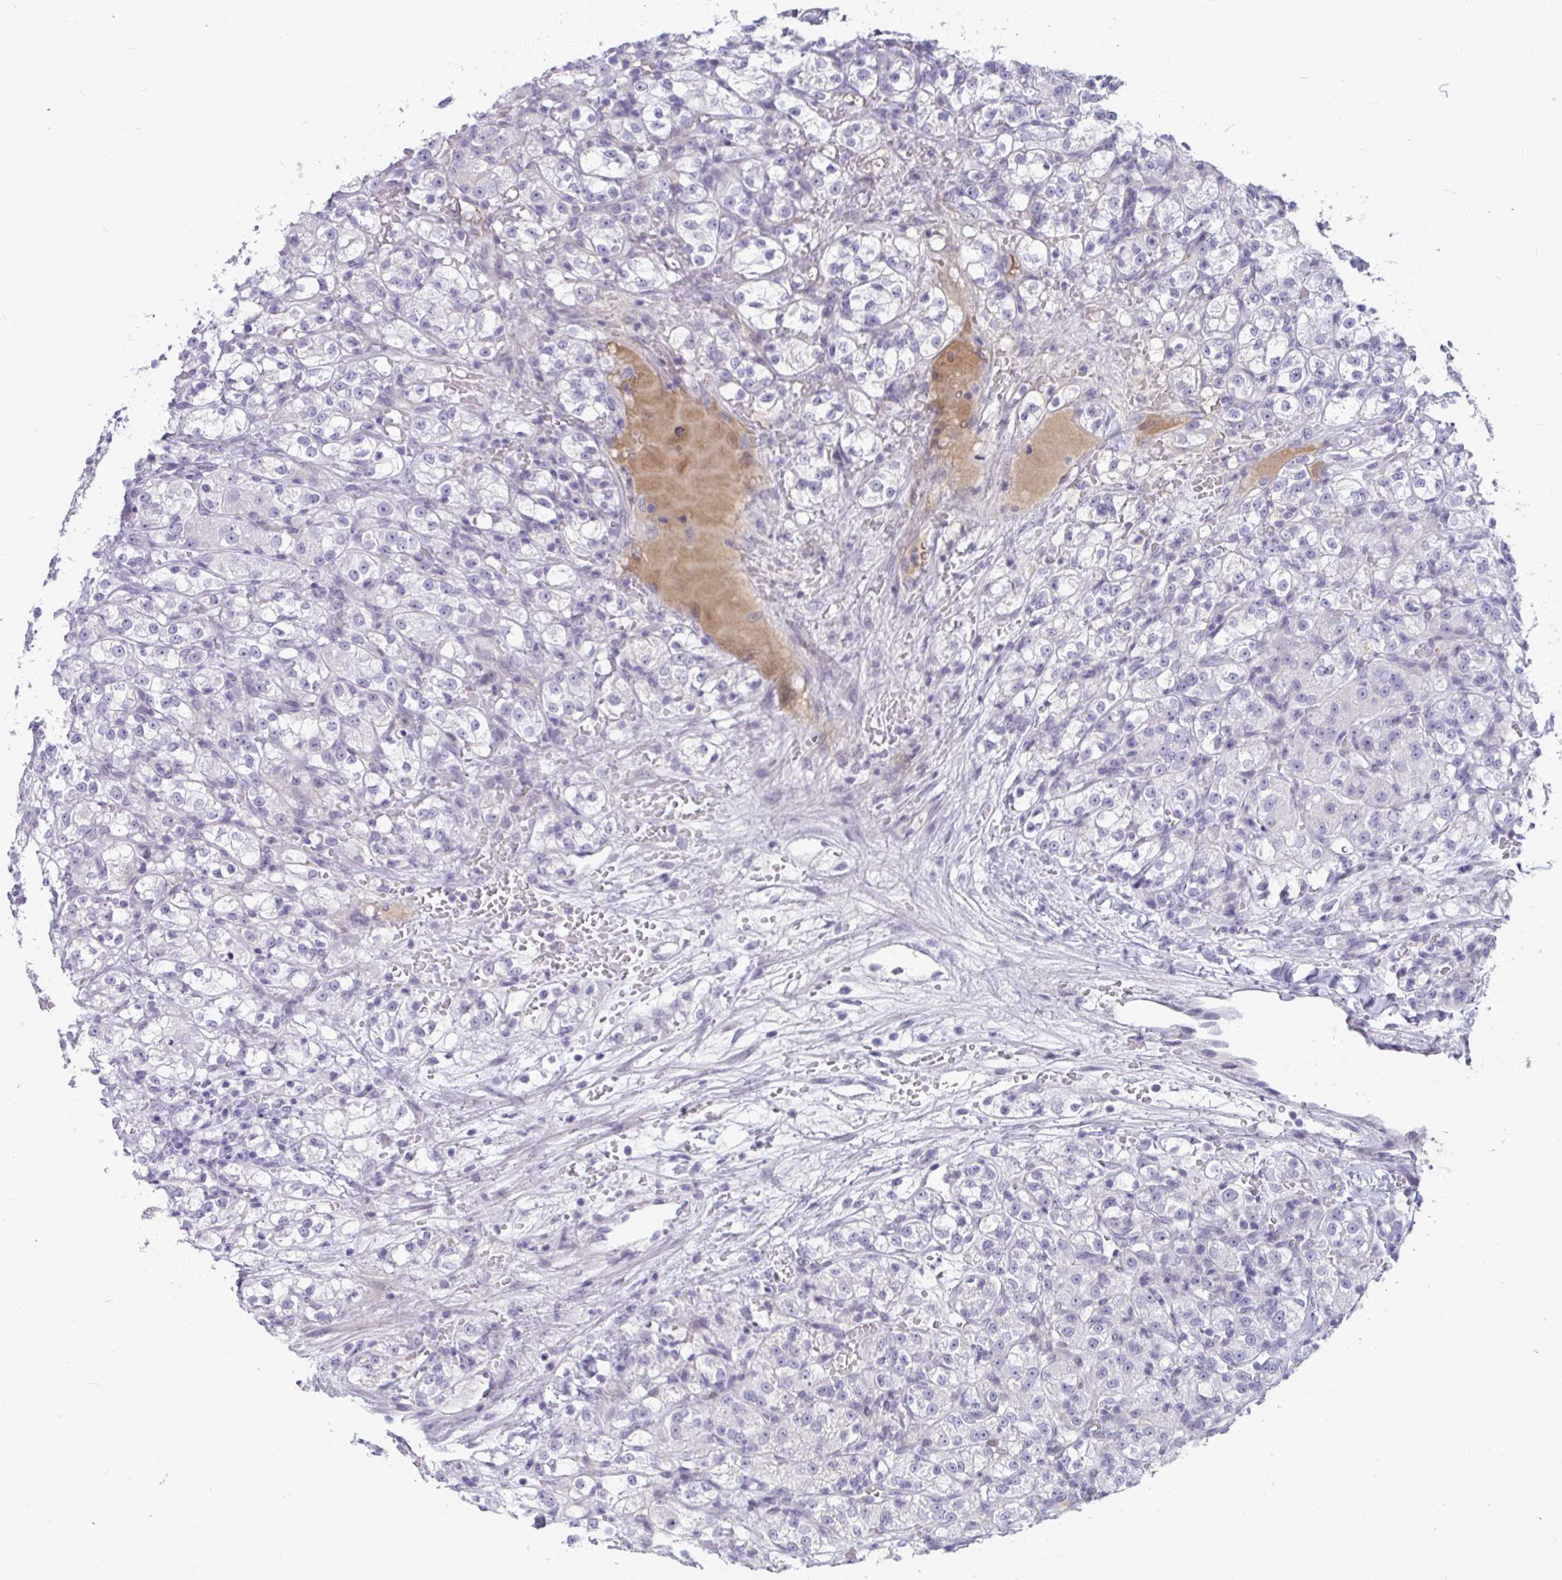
{"staining": {"intensity": "negative", "quantity": "none", "location": "none"}, "tissue": "renal cancer", "cell_type": "Tumor cells", "image_type": "cancer", "snomed": [{"axis": "morphology", "description": "Normal tissue, NOS"}, {"axis": "morphology", "description": "Adenocarcinoma, NOS"}, {"axis": "topography", "description": "Kidney"}], "caption": "A histopathology image of human renal cancer is negative for staining in tumor cells.", "gene": "NPY", "patient": {"sex": "male", "age": 61}}